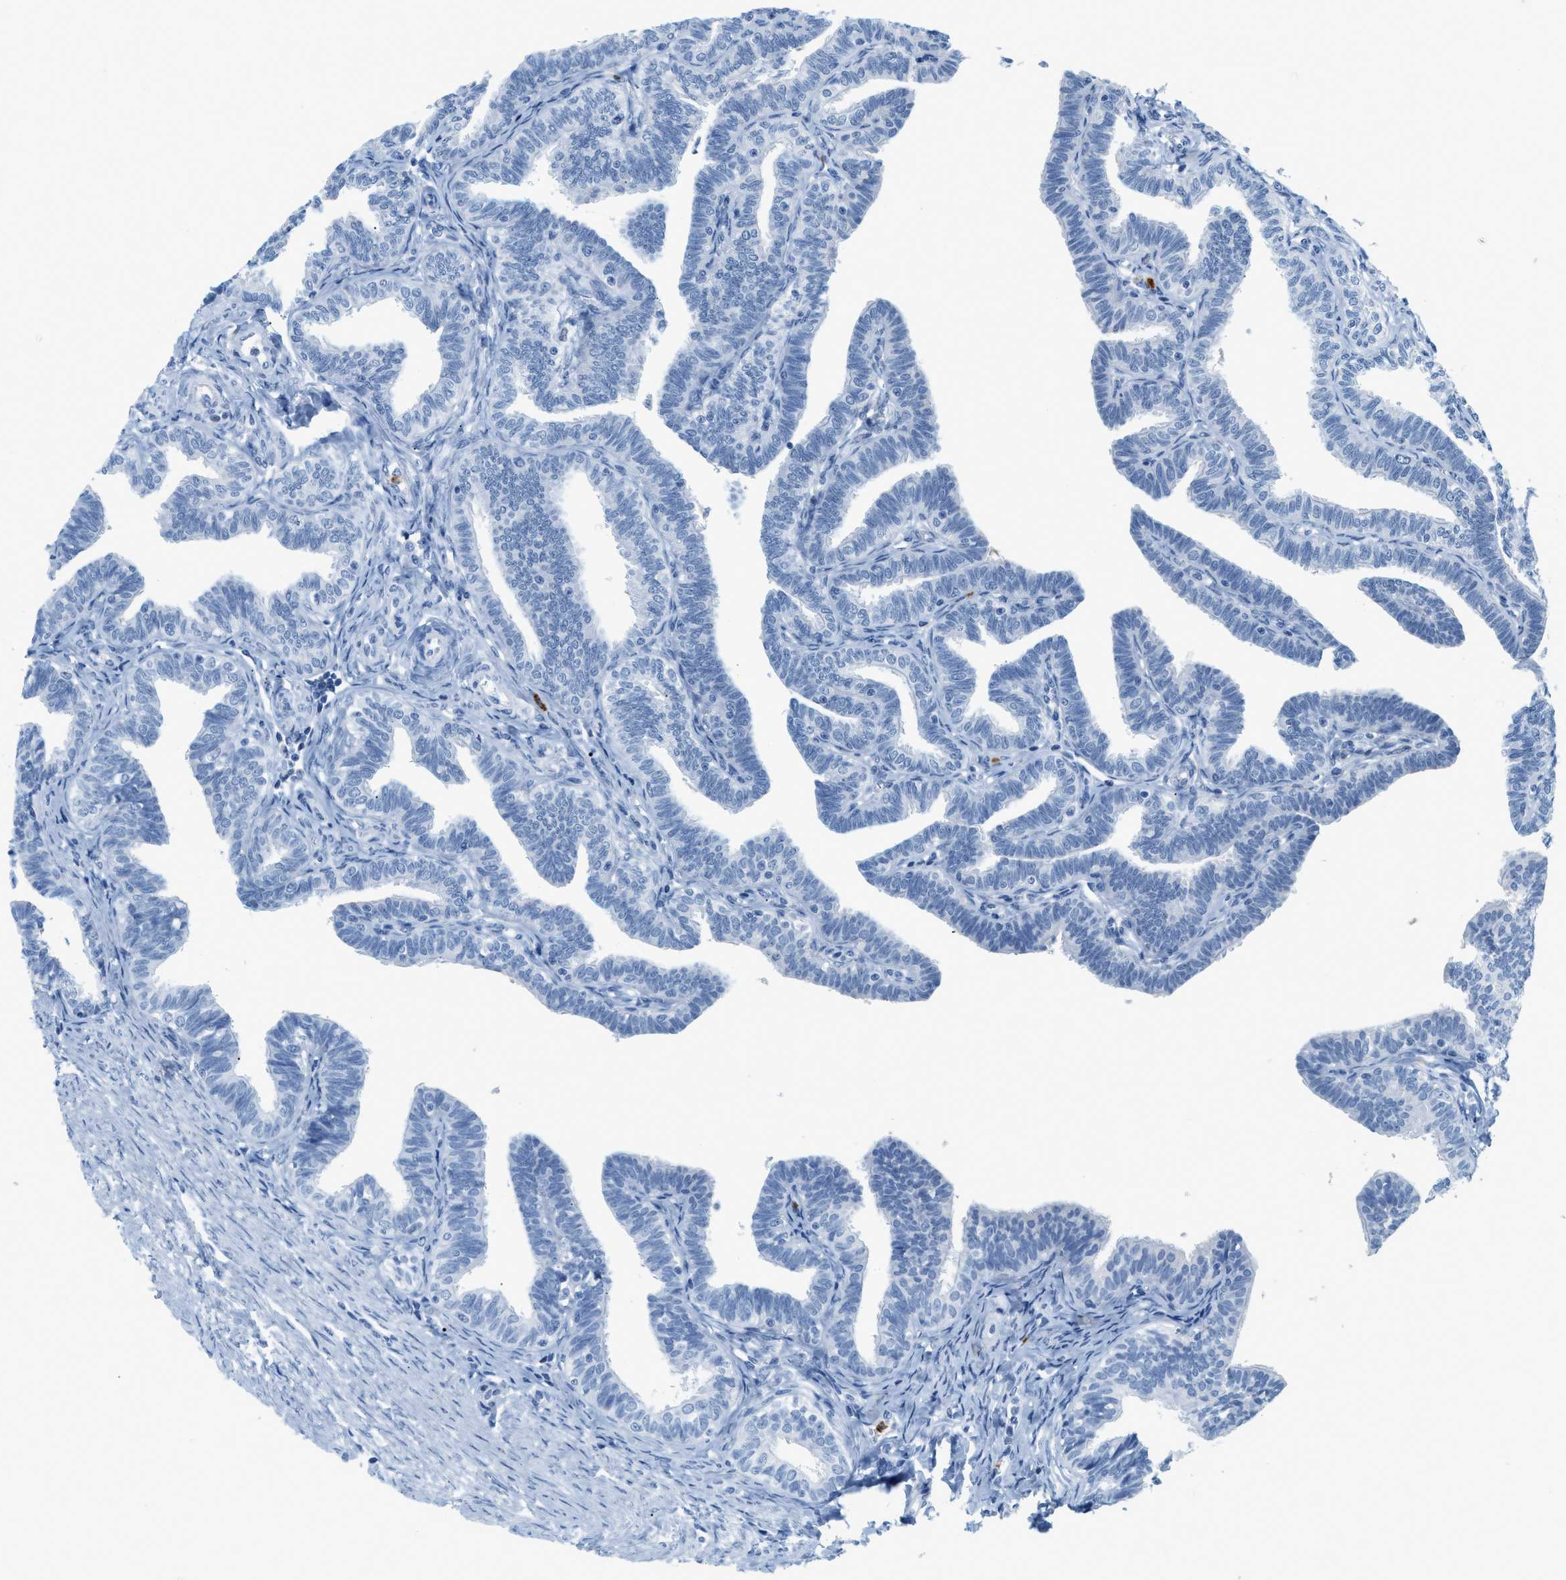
{"staining": {"intensity": "negative", "quantity": "none", "location": "none"}, "tissue": "fallopian tube", "cell_type": "Glandular cells", "image_type": "normal", "snomed": [{"axis": "morphology", "description": "Normal tissue, NOS"}, {"axis": "topography", "description": "Fallopian tube"}, {"axis": "topography", "description": "Ovary"}], "caption": "Glandular cells show no significant positivity in benign fallopian tube. (DAB (3,3'-diaminobenzidine) immunohistochemistry (IHC) with hematoxylin counter stain).", "gene": "LCN2", "patient": {"sex": "female", "age": 23}}